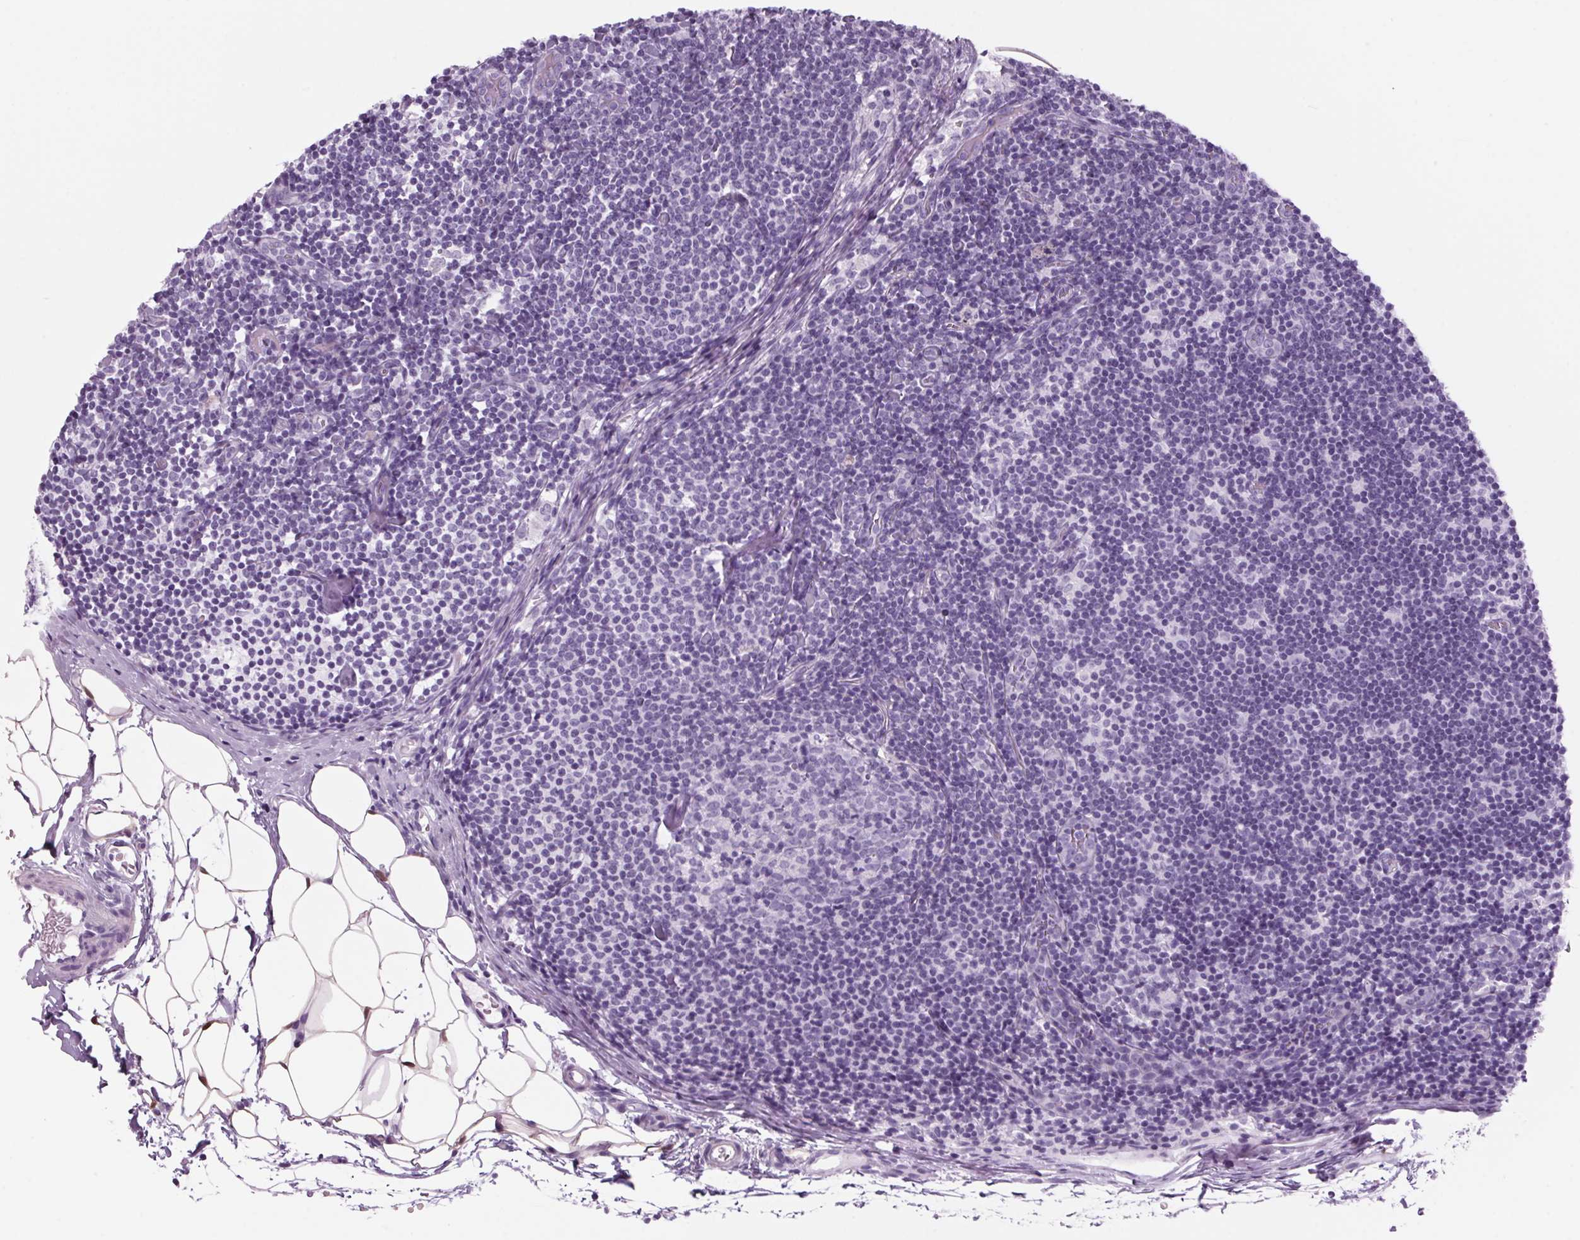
{"staining": {"intensity": "negative", "quantity": "none", "location": "none"}, "tissue": "lymph node", "cell_type": "Germinal center cells", "image_type": "normal", "snomed": [{"axis": "morphology", "description": "Normal tissue, NOS"}, {"axis": "topography", "description": "Lymph node"}], "caption": "A high-resolution histopathology image shows IHC staining of unremarkable lymph node, which exhibits no significant expression in germinal center cells.", "gene": "PPP1R1A", "patient": {"sex": "female", "age": 41}}